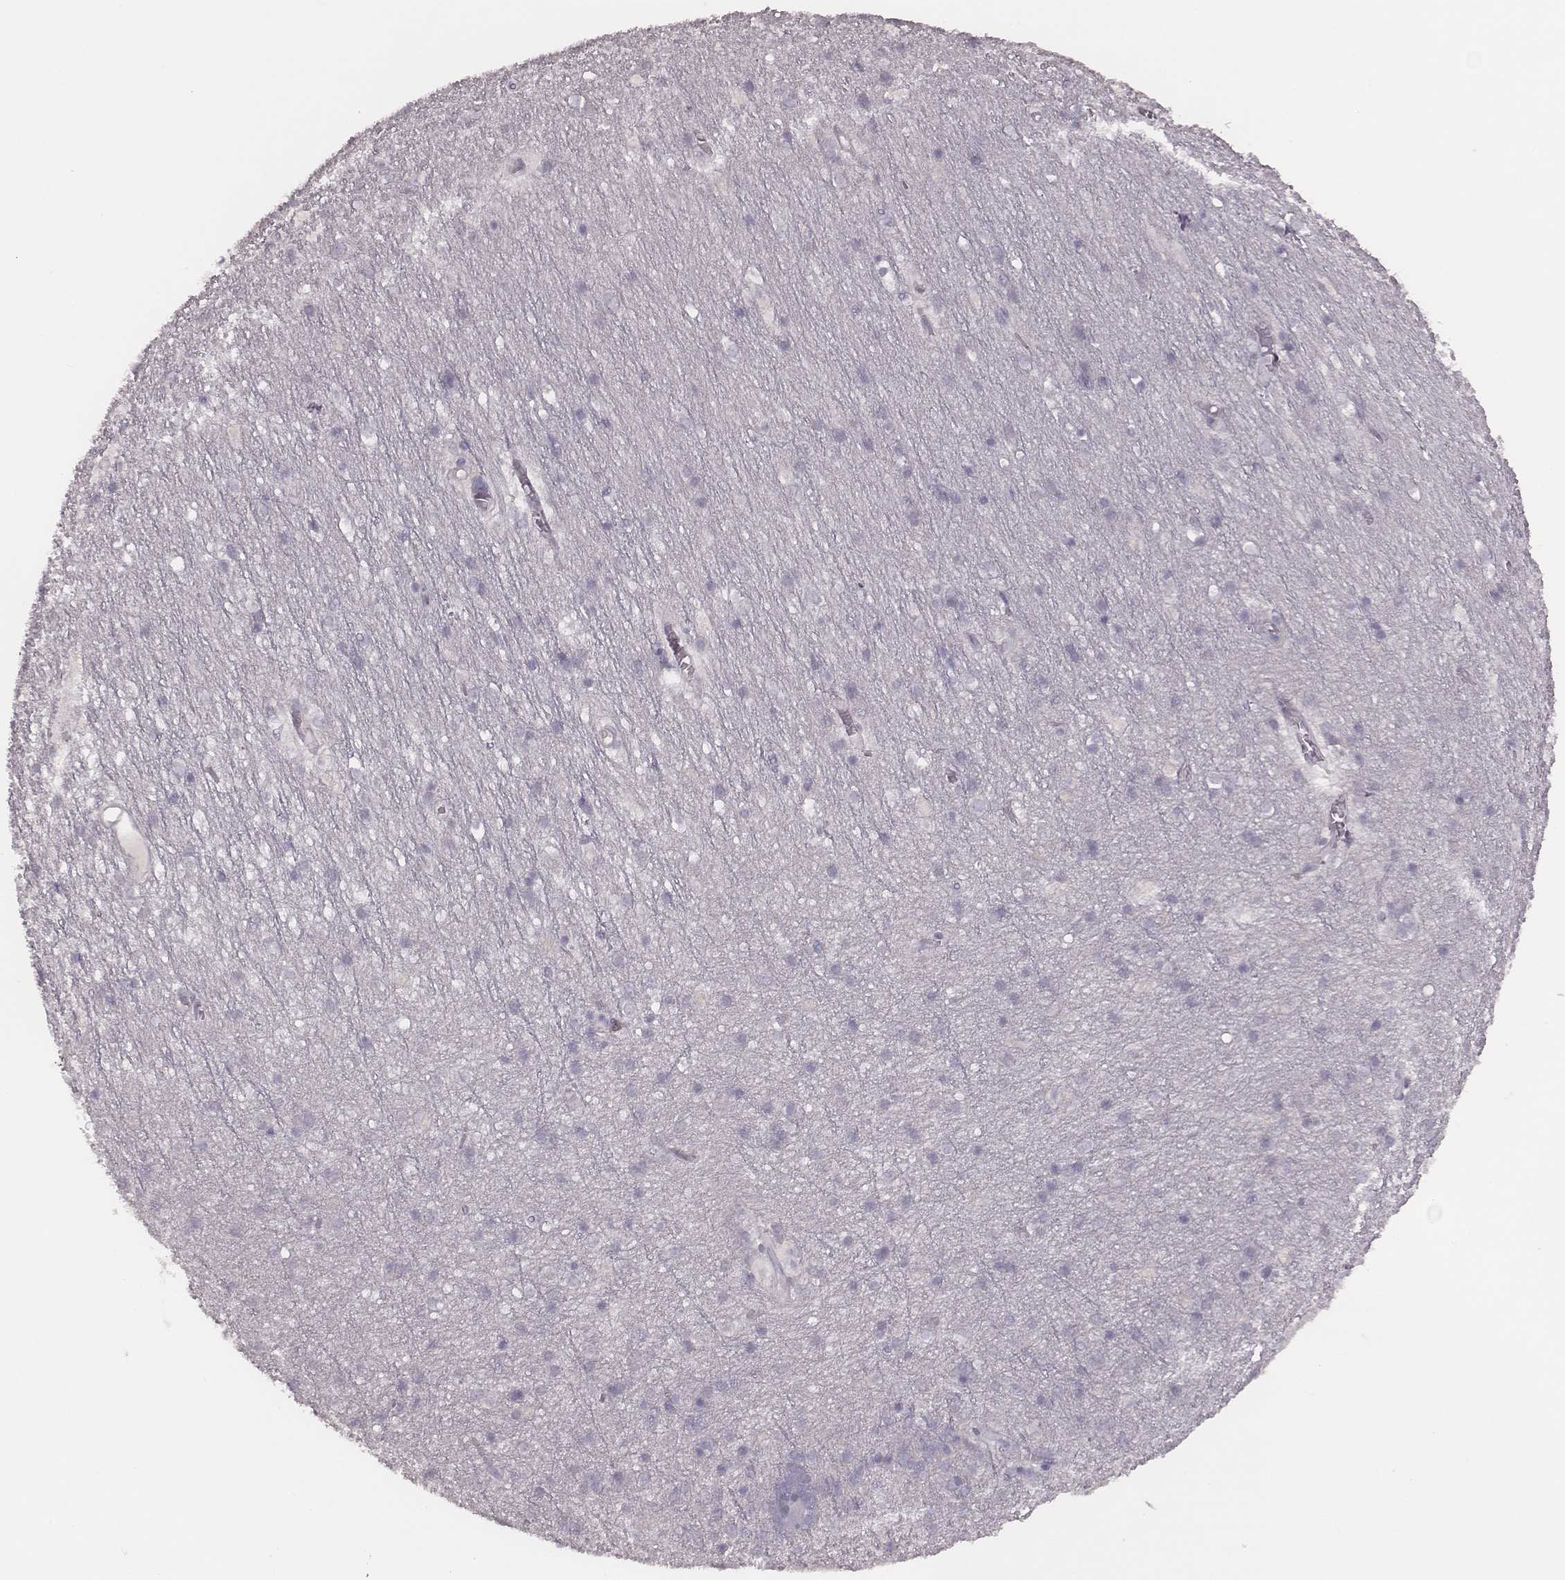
{"staining": {"intensity": "negative", "quantity": "none", "location": "none"}, "tissue": "cerebellum", "cell_type": "Cells in granular layer", "image_type": "normal", "snomed": [{"axis": "morphology", "description": "Normal tissue, NOS"}, {"axis": "topography", "description": "Cerebellum"}], "caption": "This is an IHC micrograph of benign human cerebellum. There is no staining in cells in granular layer.", "gene": "PDCD1", "patient": {"sex": "male", "age": 70}}